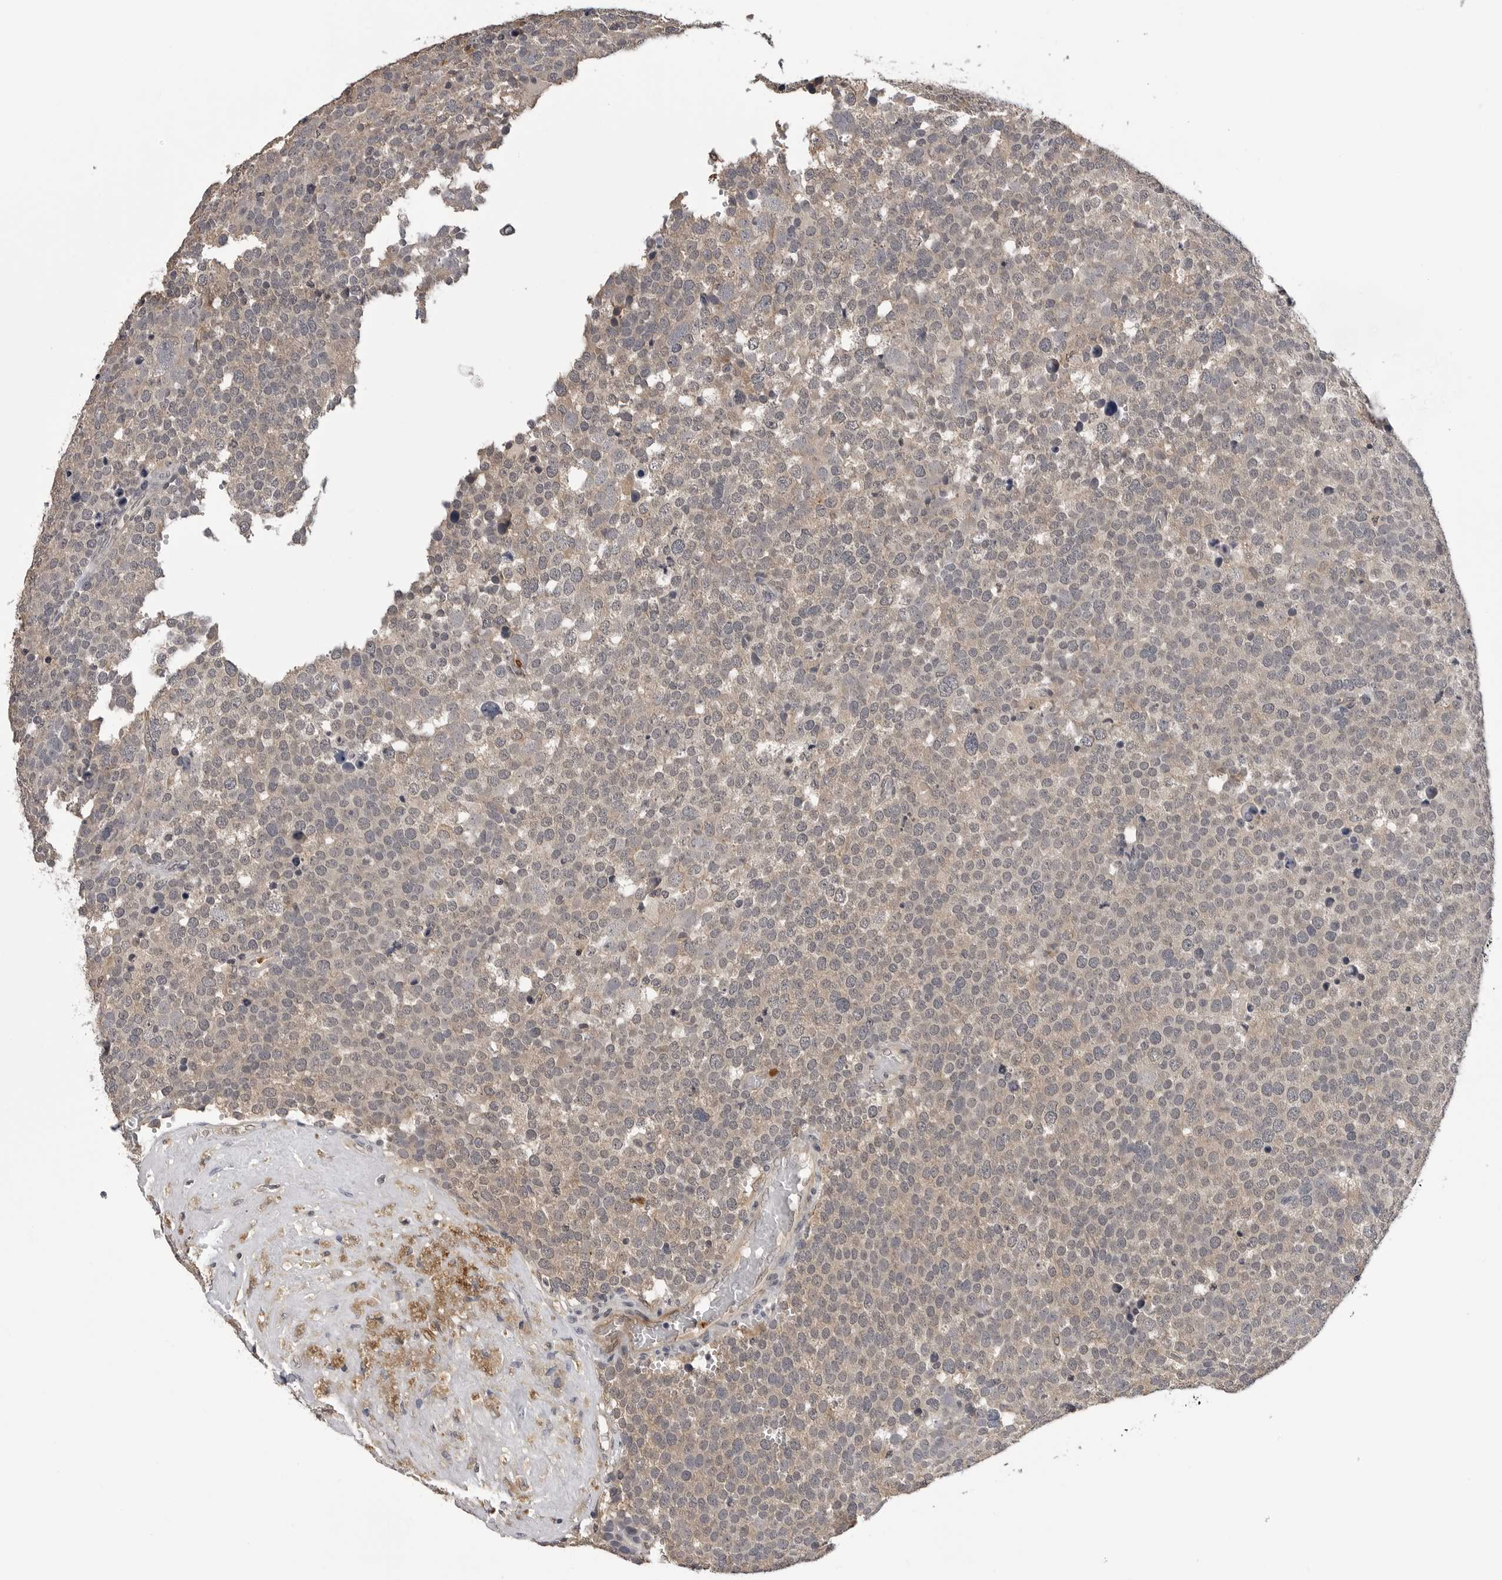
{"staining": {"intensity": "weak", "quantity": "25%-75%", "location": "cytoplasmic/membranous"}, "tissue": "testis cancer", "cell_type": "Tumor cells", "image_type": "cancer", "snomed": [{"axis": "morphology", "description": "Seminoma, NOS"}, {"axis": "topography", "description": "Testis"}], "caption": "This micrograph demonstrates testis cancer (seminoma) stained with immunohistochemistry (IHC) to label a protein in brown. The cytoplasmic/membranous of tumor cells show weak positivity for the protein. Nuclei are counter-stained blue.", "gene": "TRMT13", "patient": {"sex": "male", "age": 71}}